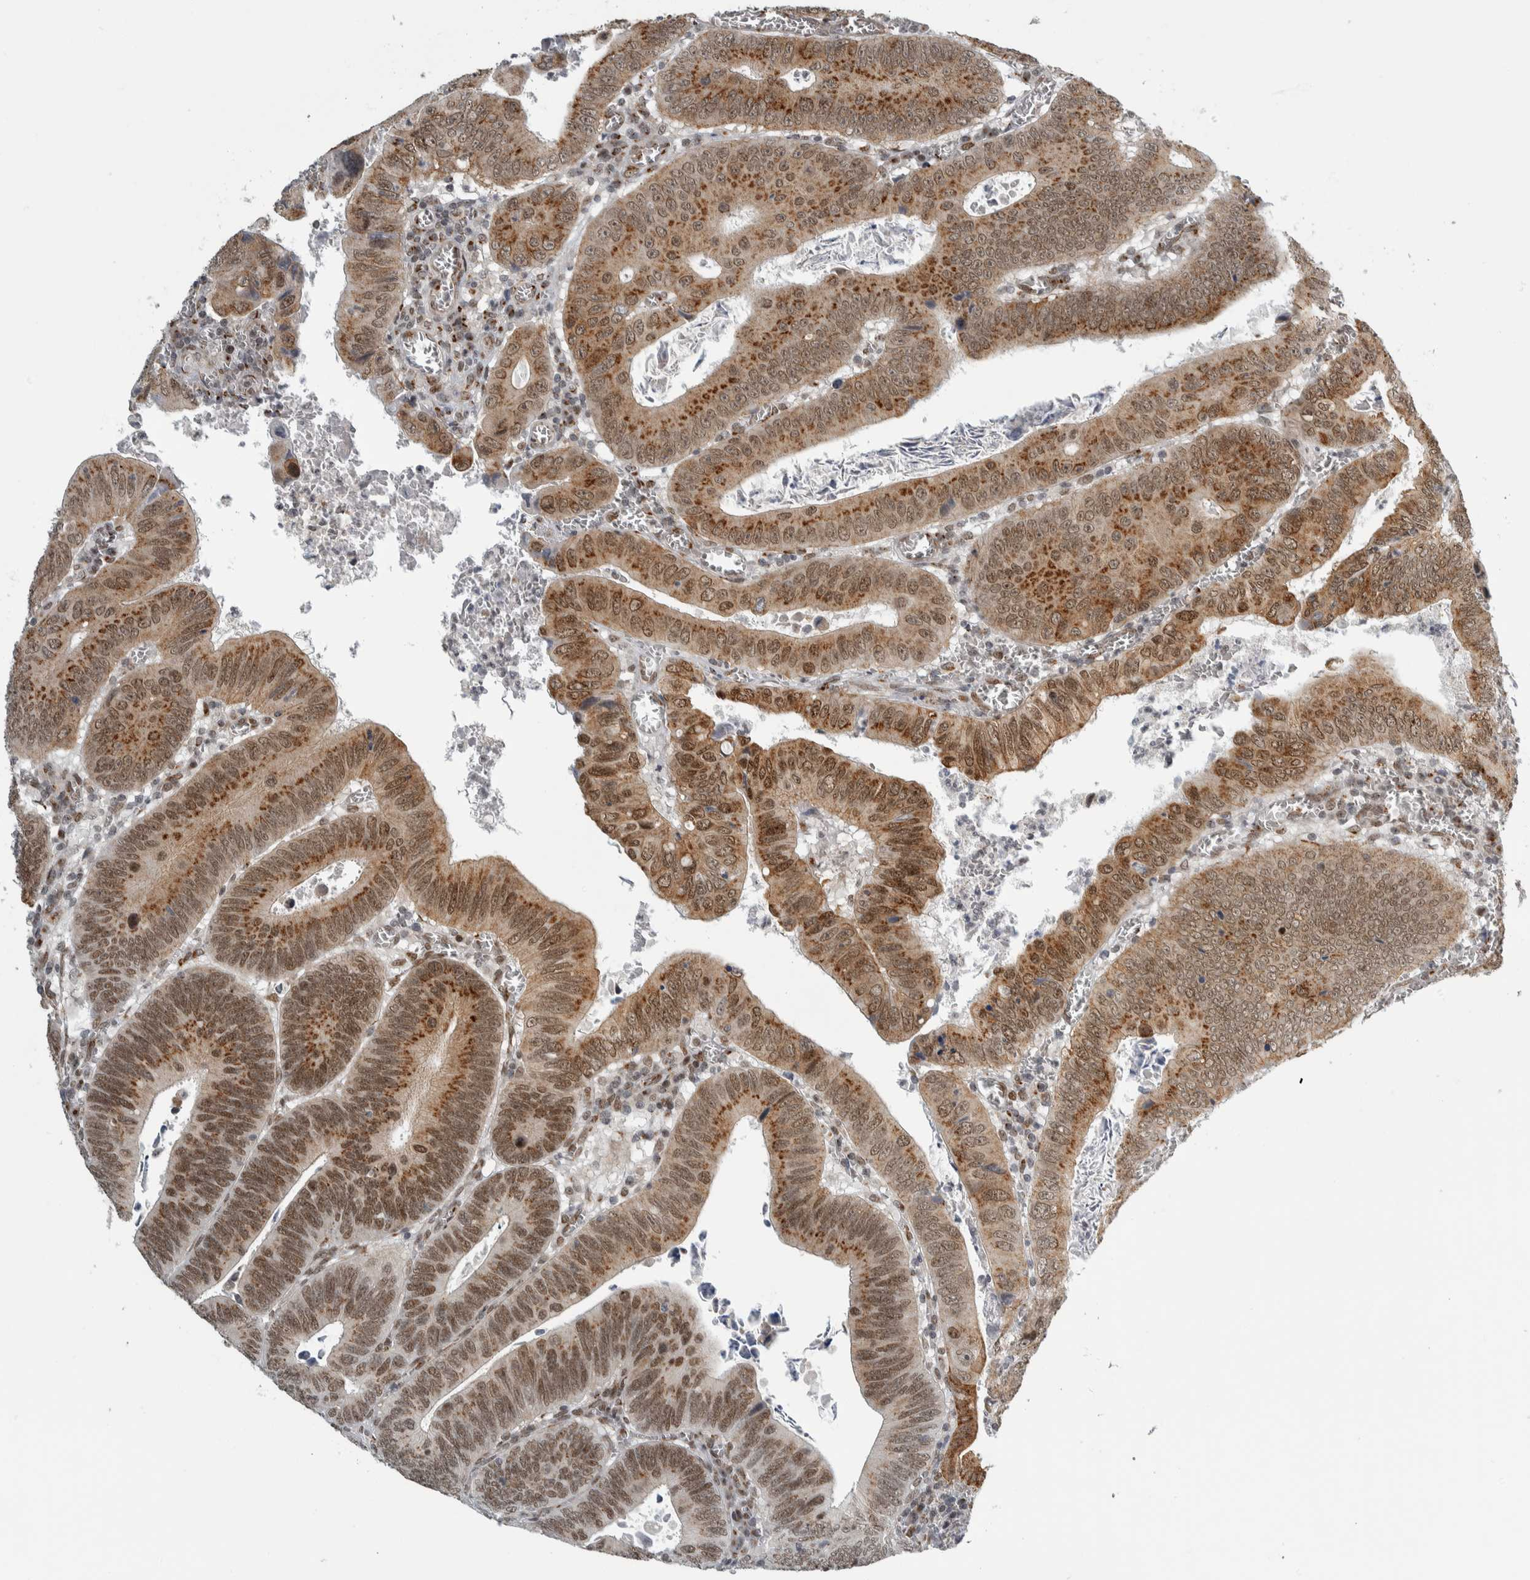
{"staining": {"intensity": "moderate", "quantity": ">75%", "location": "cytoplasmic/membranous,nuclear"}, "tissue": "colorectal cancer", "cell_type": "Tumor cells", "image_type": "cancer", "snomed": [{"axis": "morphology", "description": "Inflammation, NOS"}, {"axis": "morphology", "description": "Adenocarcinoma, NOS"}, {"axis": "topography", "description": "Colon"}], "caption": "Tumor cells exhibit medium levels of moderate cytoplasmic/membranous and nuclear positivity in approximately >75% of cells in human adenocarcinoma (colorectal).", "gene": "ZMYND8", "patient": {"sex": "male", "age": 72}}